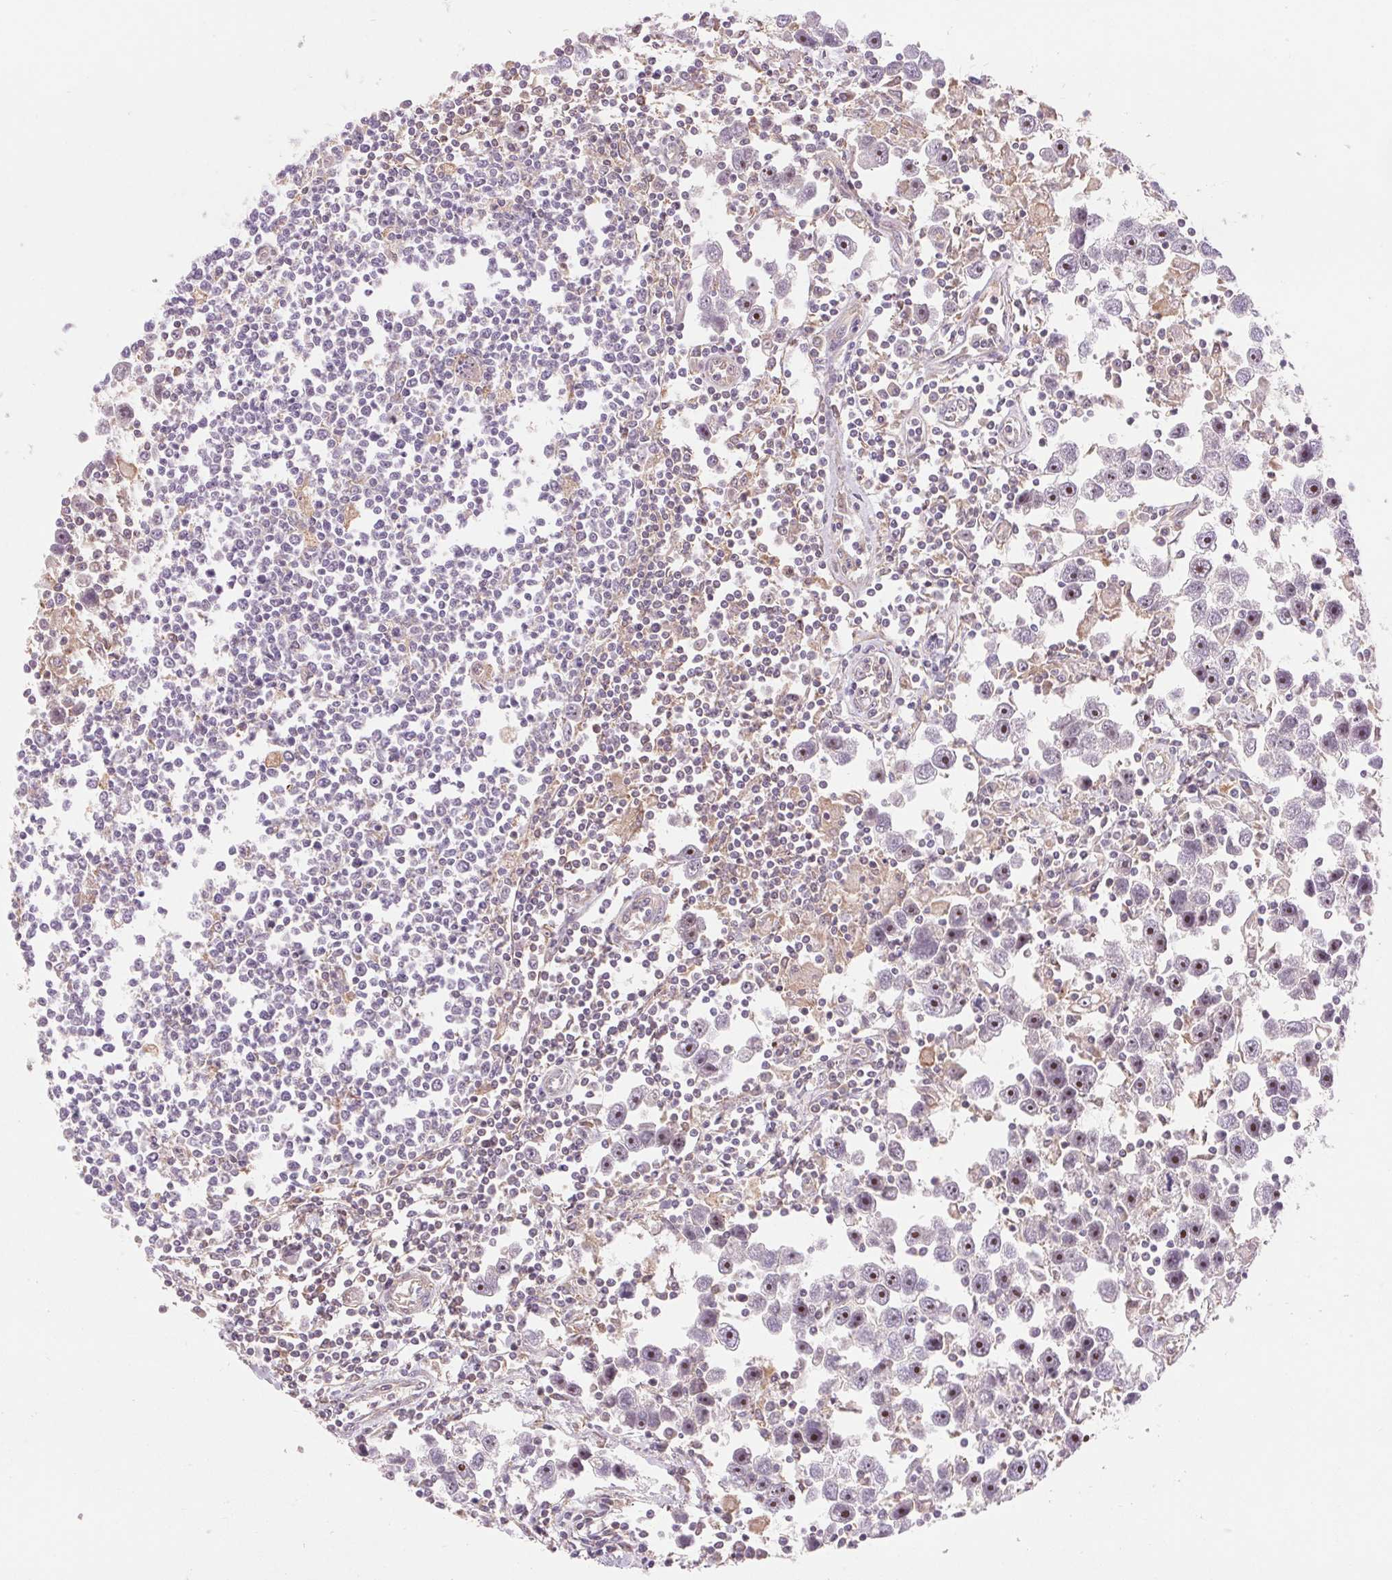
{"staining": {"intensity": "moderate", "quantity": "25%-75%", "location": "nuclear"}, "tissue": "testis cancer", "cell_type": "Tumor cells", "image_type": "cancer", "snomed": [{"axis": "morphology", "description": "Seminoma, NOS"}, {"axis": "topography", "description": "Testis"}], "caption": "An IHC photomicrograph of tumor tissue is shown. Protein staining in brown labels moderate nuclear positivity in testis cancer within tumor cells.", "gene": "RANBP3L", "patient": {"sex": "male", "age": 30}}